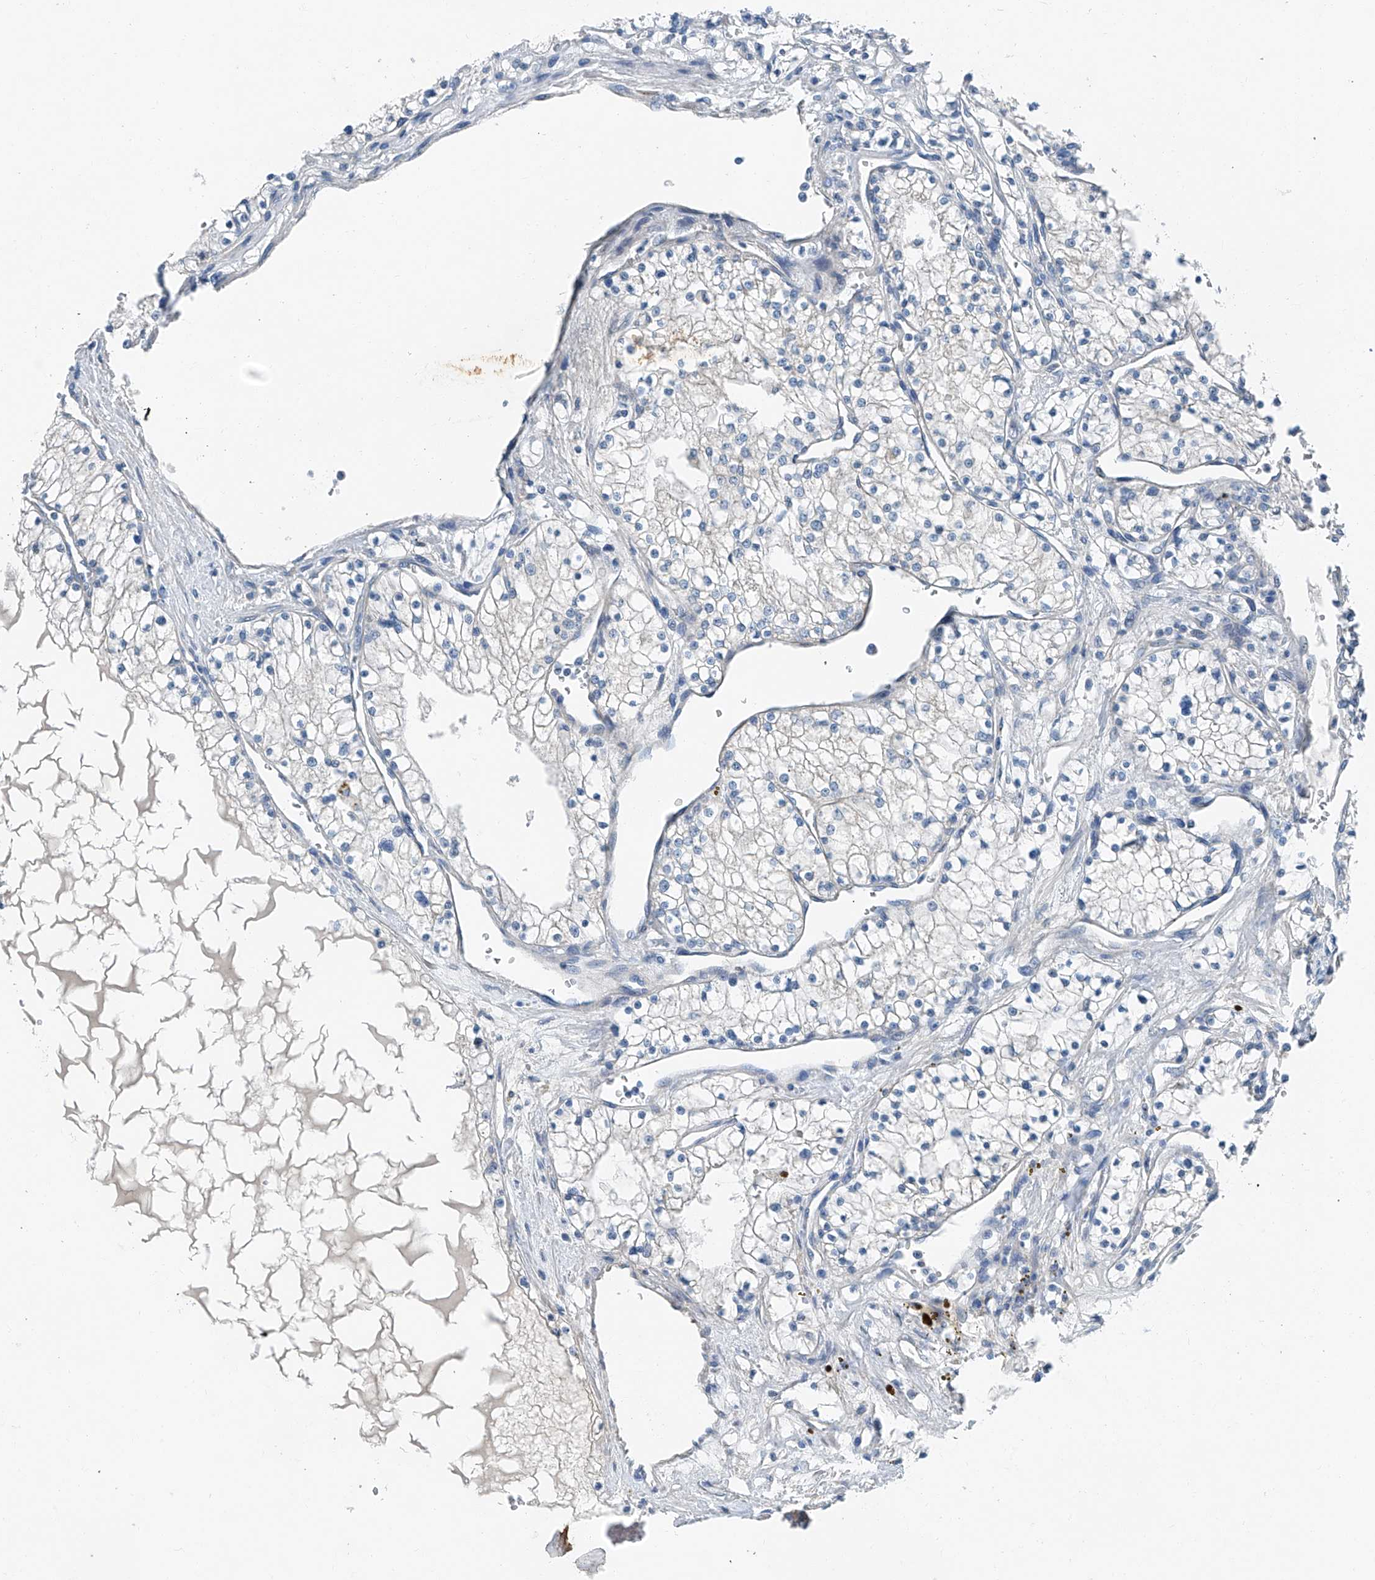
{"staining": {"intensity": "negative", "quantity": "none", "location": "none"}, "tissue": "renal cancer", "cell_type": "Tumor cells", "image_type": "cancer", "snomed": [{"axis": "morphology", "description": "Normal tissue, NOS"}, {"axis": "morphology", "description": "Adenocarcinoma, NOS"}, {"axis": "topography", "description": "Kidney"}], "caption": "Tumor cells show no significant protein positivity in renal cancer (adenocarcinoma).", "gene": "MDGA1", "patient": {"sex": "male", "age": 68}}